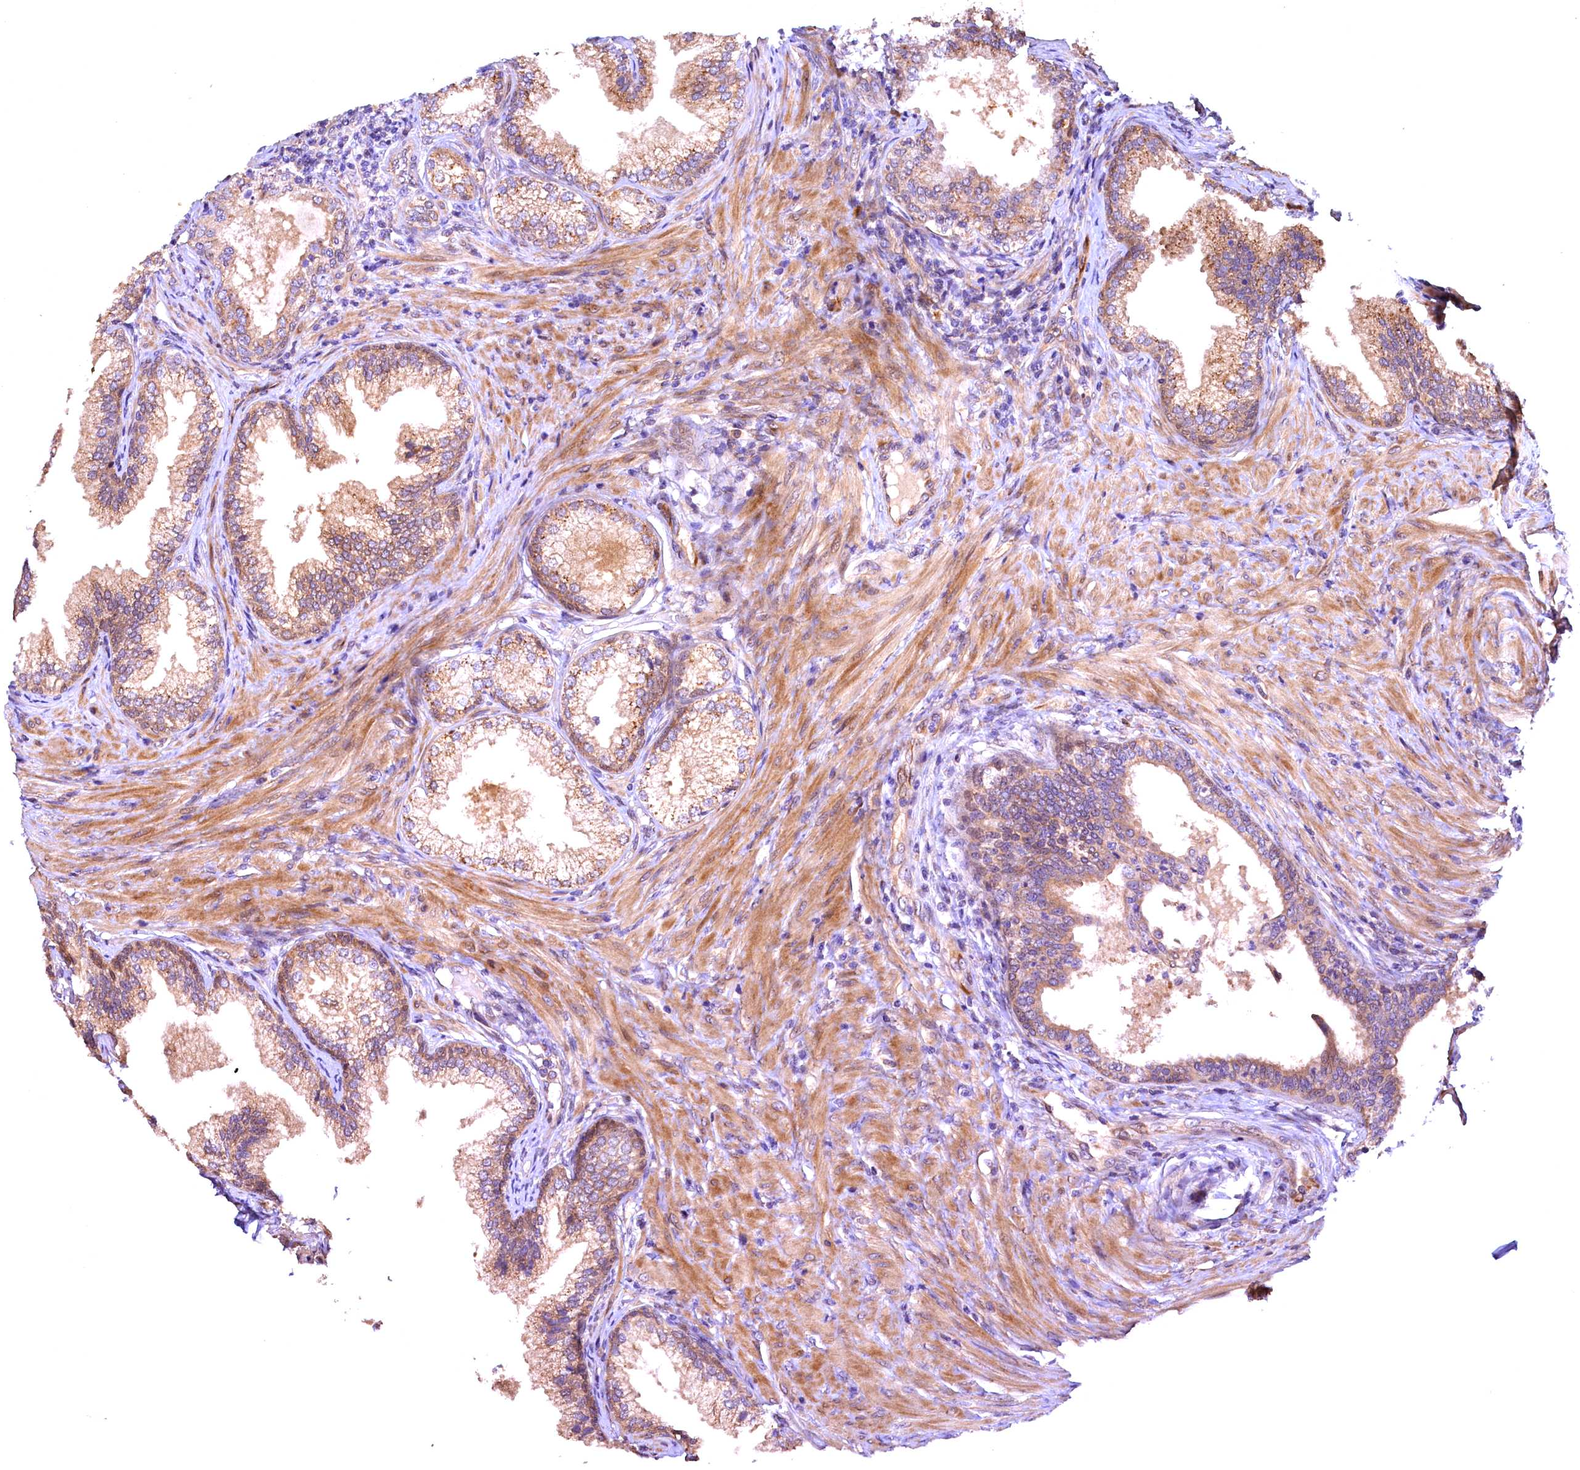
{"staining": {"intensity": "moderate", "quantity": ">75%", "location": "cytoplasmic/membranous"}, "tissue": "prostate", "cell_type": "Glandular cells", "image_type": "normal", "snomed": [{"axis": "morphology", "description": "Normal tissue, NOS"}, {"axis": "topography", "description": "Prostate"}], "caption": "A photomicrograph of prostate stained for a protein displays moderate cytoplasmic/membranous brown staining in glandular cells.", "gene": "RPUSD2", "patient": {"sex": "male", "age": 76}}